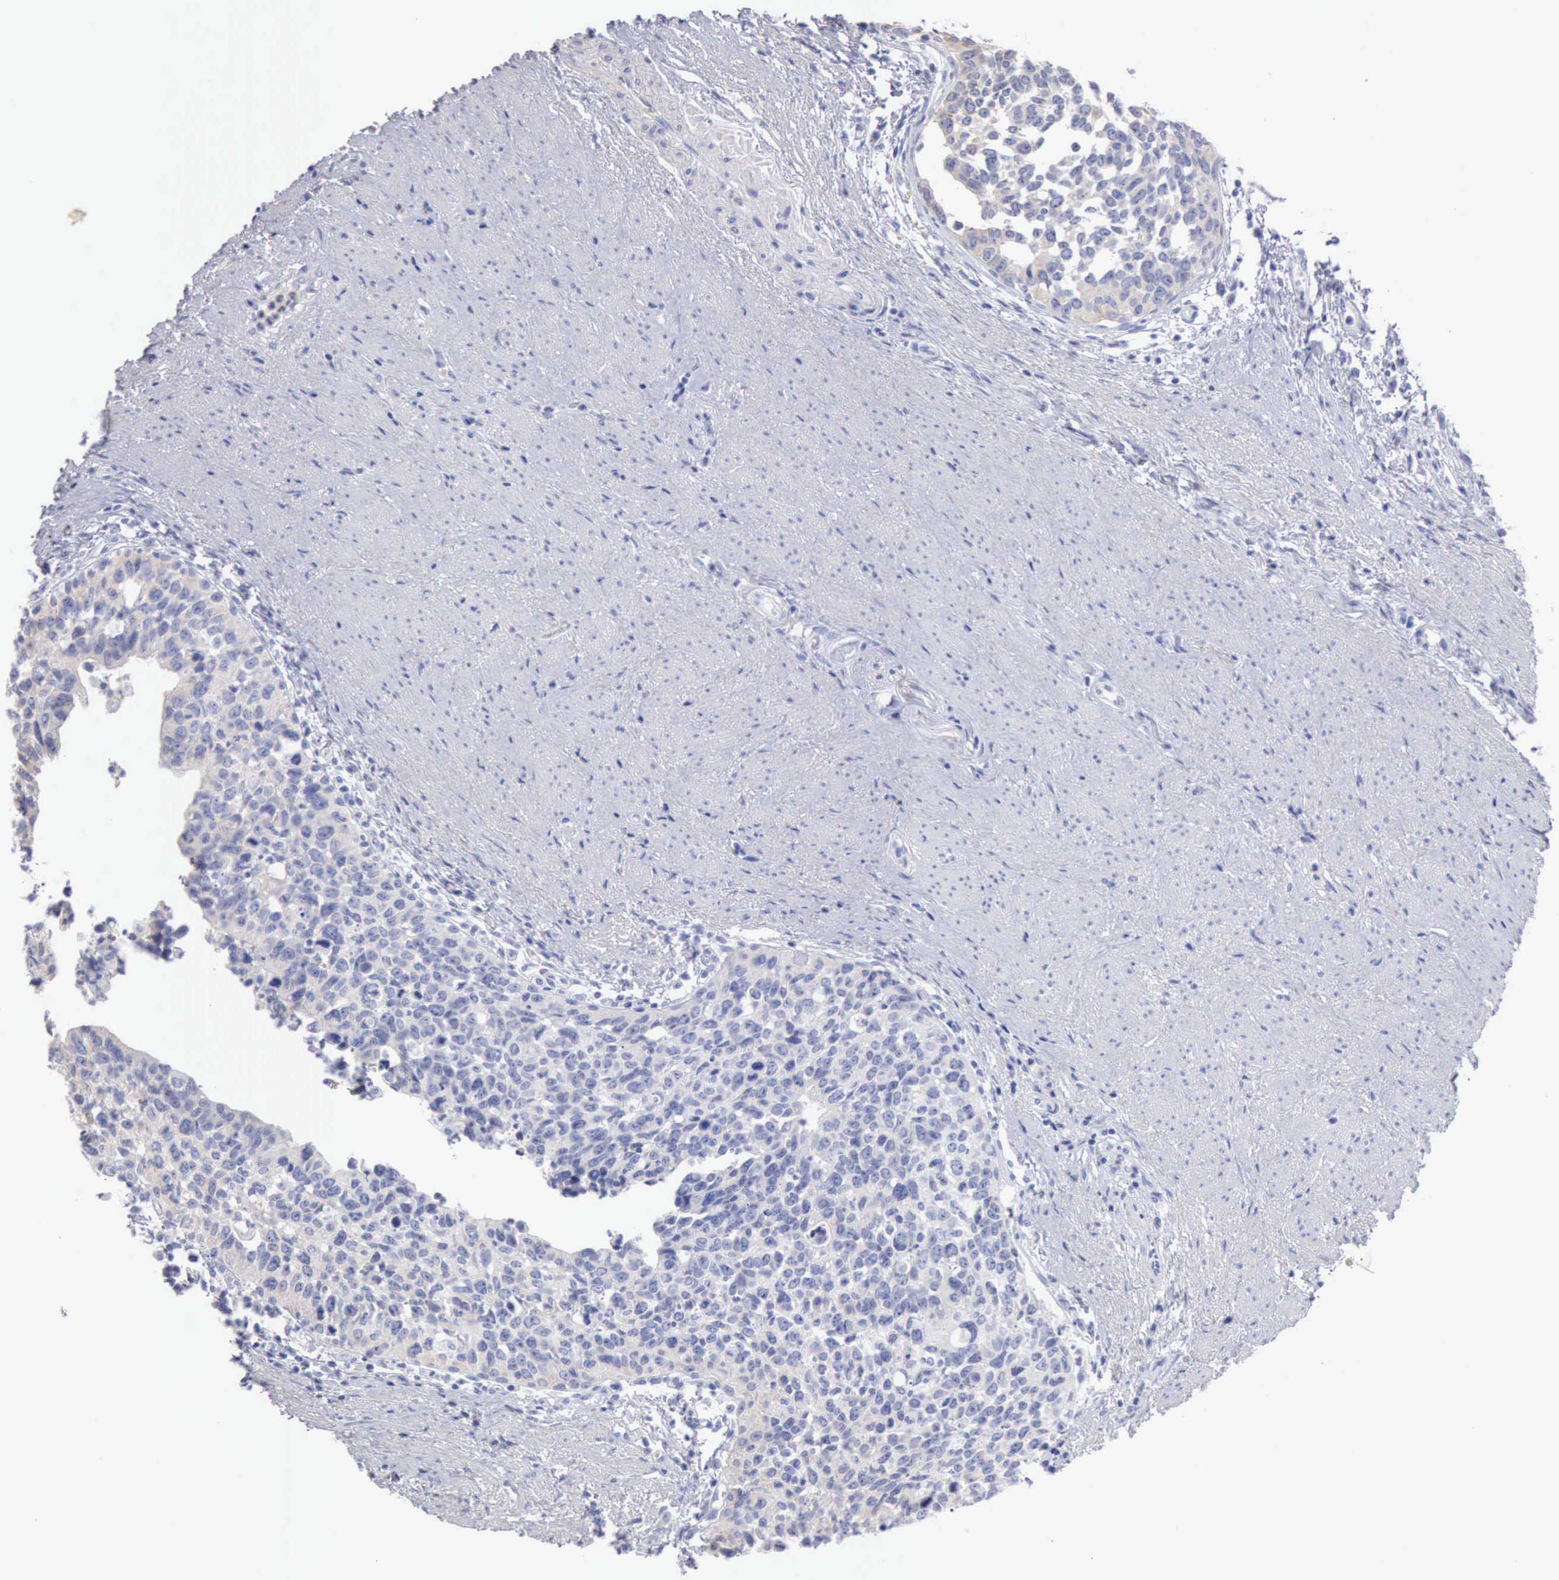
{"staining": {"intensity": "negative", "quantity": "none", "location": "none"}, "tissue": "urothelial cancer", "cell_type": "Tumor cells", "image_type": "cancer", "snomed": [{"axis": "morphology", "description": "Urothelial carcinoma, High grade"}, {"axis": "topography", "description": "Urinary bladder"}], "caption": "There is no significant positivity in tumor cells of urothelial cancer. (DAB (3,3'-diaminobenzidine) immunohistochemistry (IHC) visualized using brightfield microscopy, high magnification).", "gene": "KRT6B", "patient": {"sex": "male", "age": 81}}